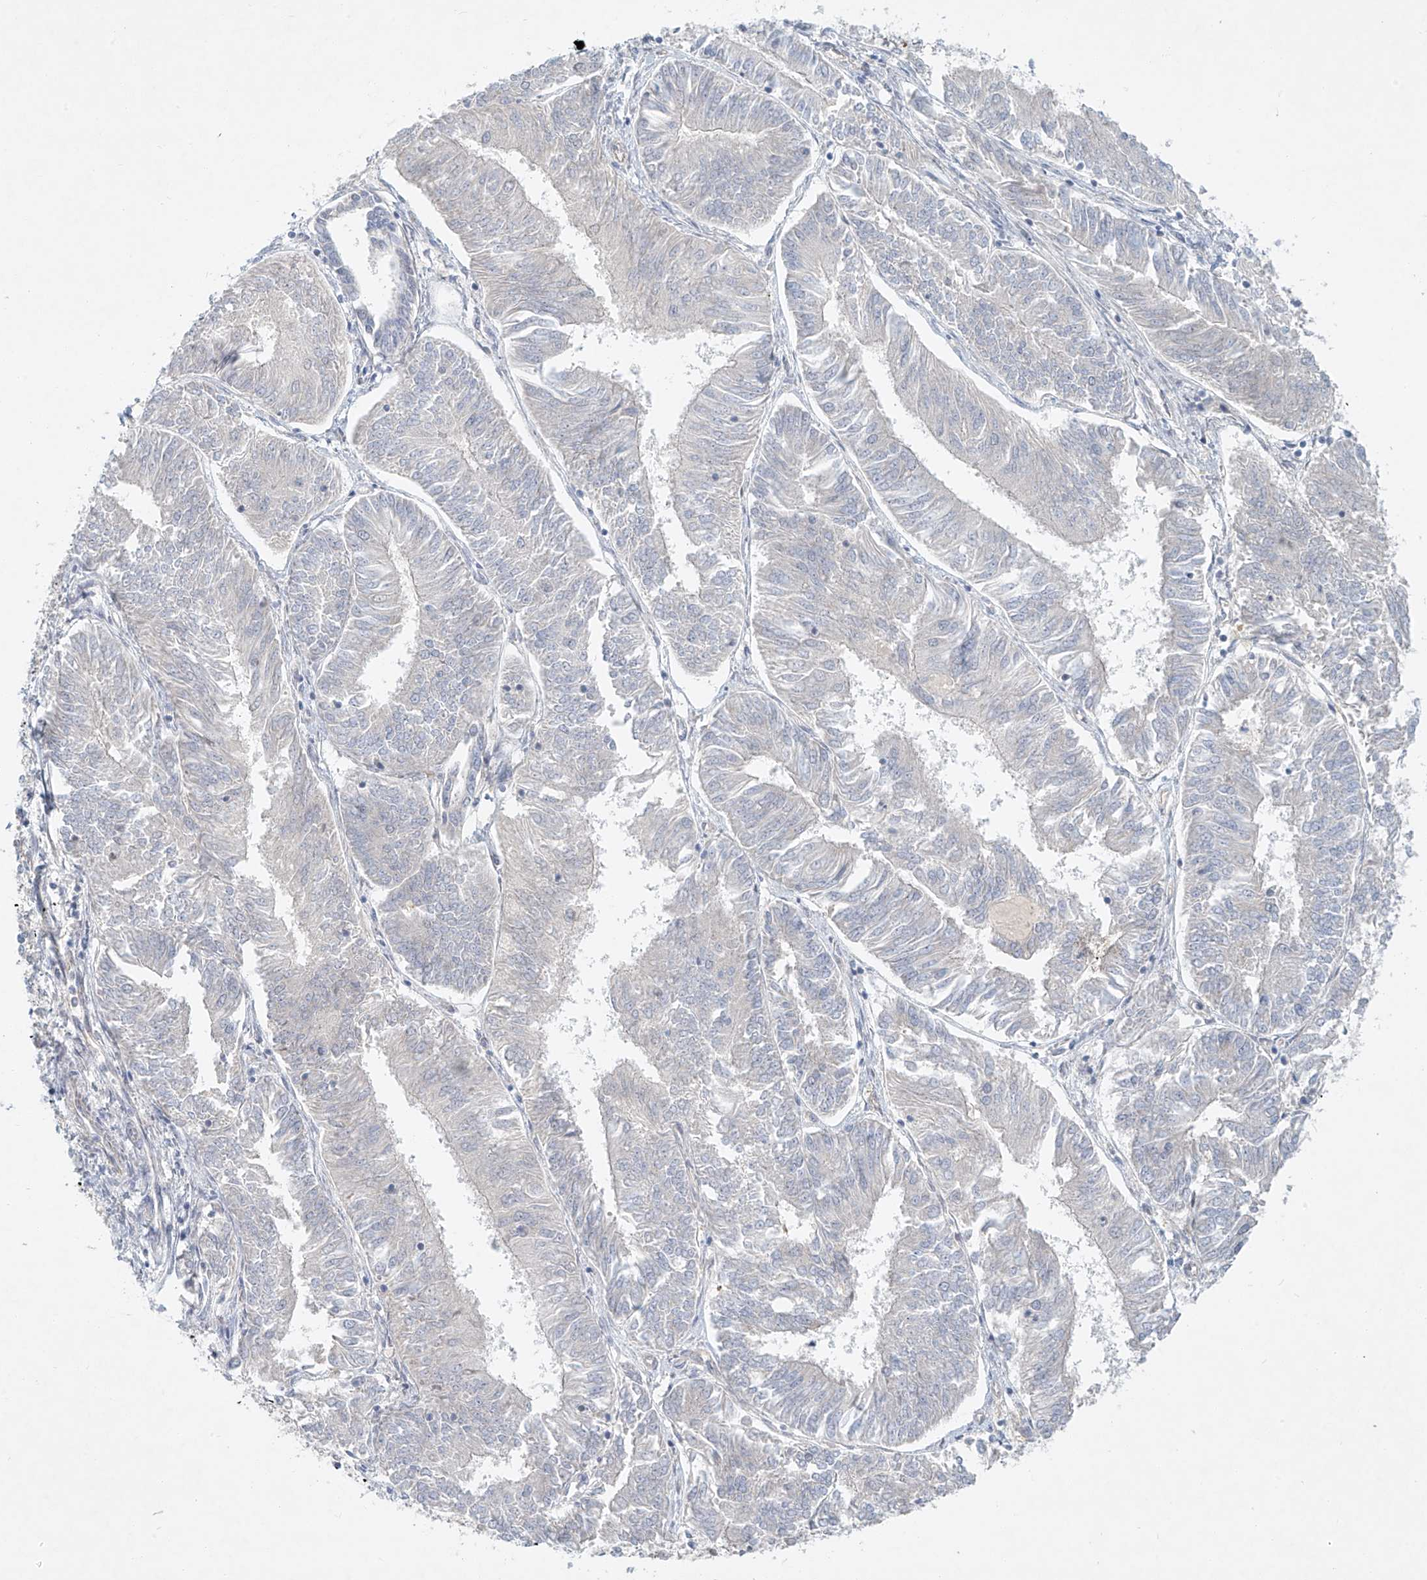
{"staining": {"intensity": "negative", "quantity": "none", "location": "none"}, "tissue": "endometrial cancer", "cell_type": "Tumor cells", "image_type": "cancer", "snomed": [{"axis": "morphology", "description": "Adenocarcinoma, NOS"}, {"axis": "topography", "description": "Endometrium"}], "caption": "Human endometrial cancer stained for a protein using immunohistochemistry demonstrates no staining in tumor cells.", "gene": "SYTL3", "patient": {"sex": "female", "age": 58}}